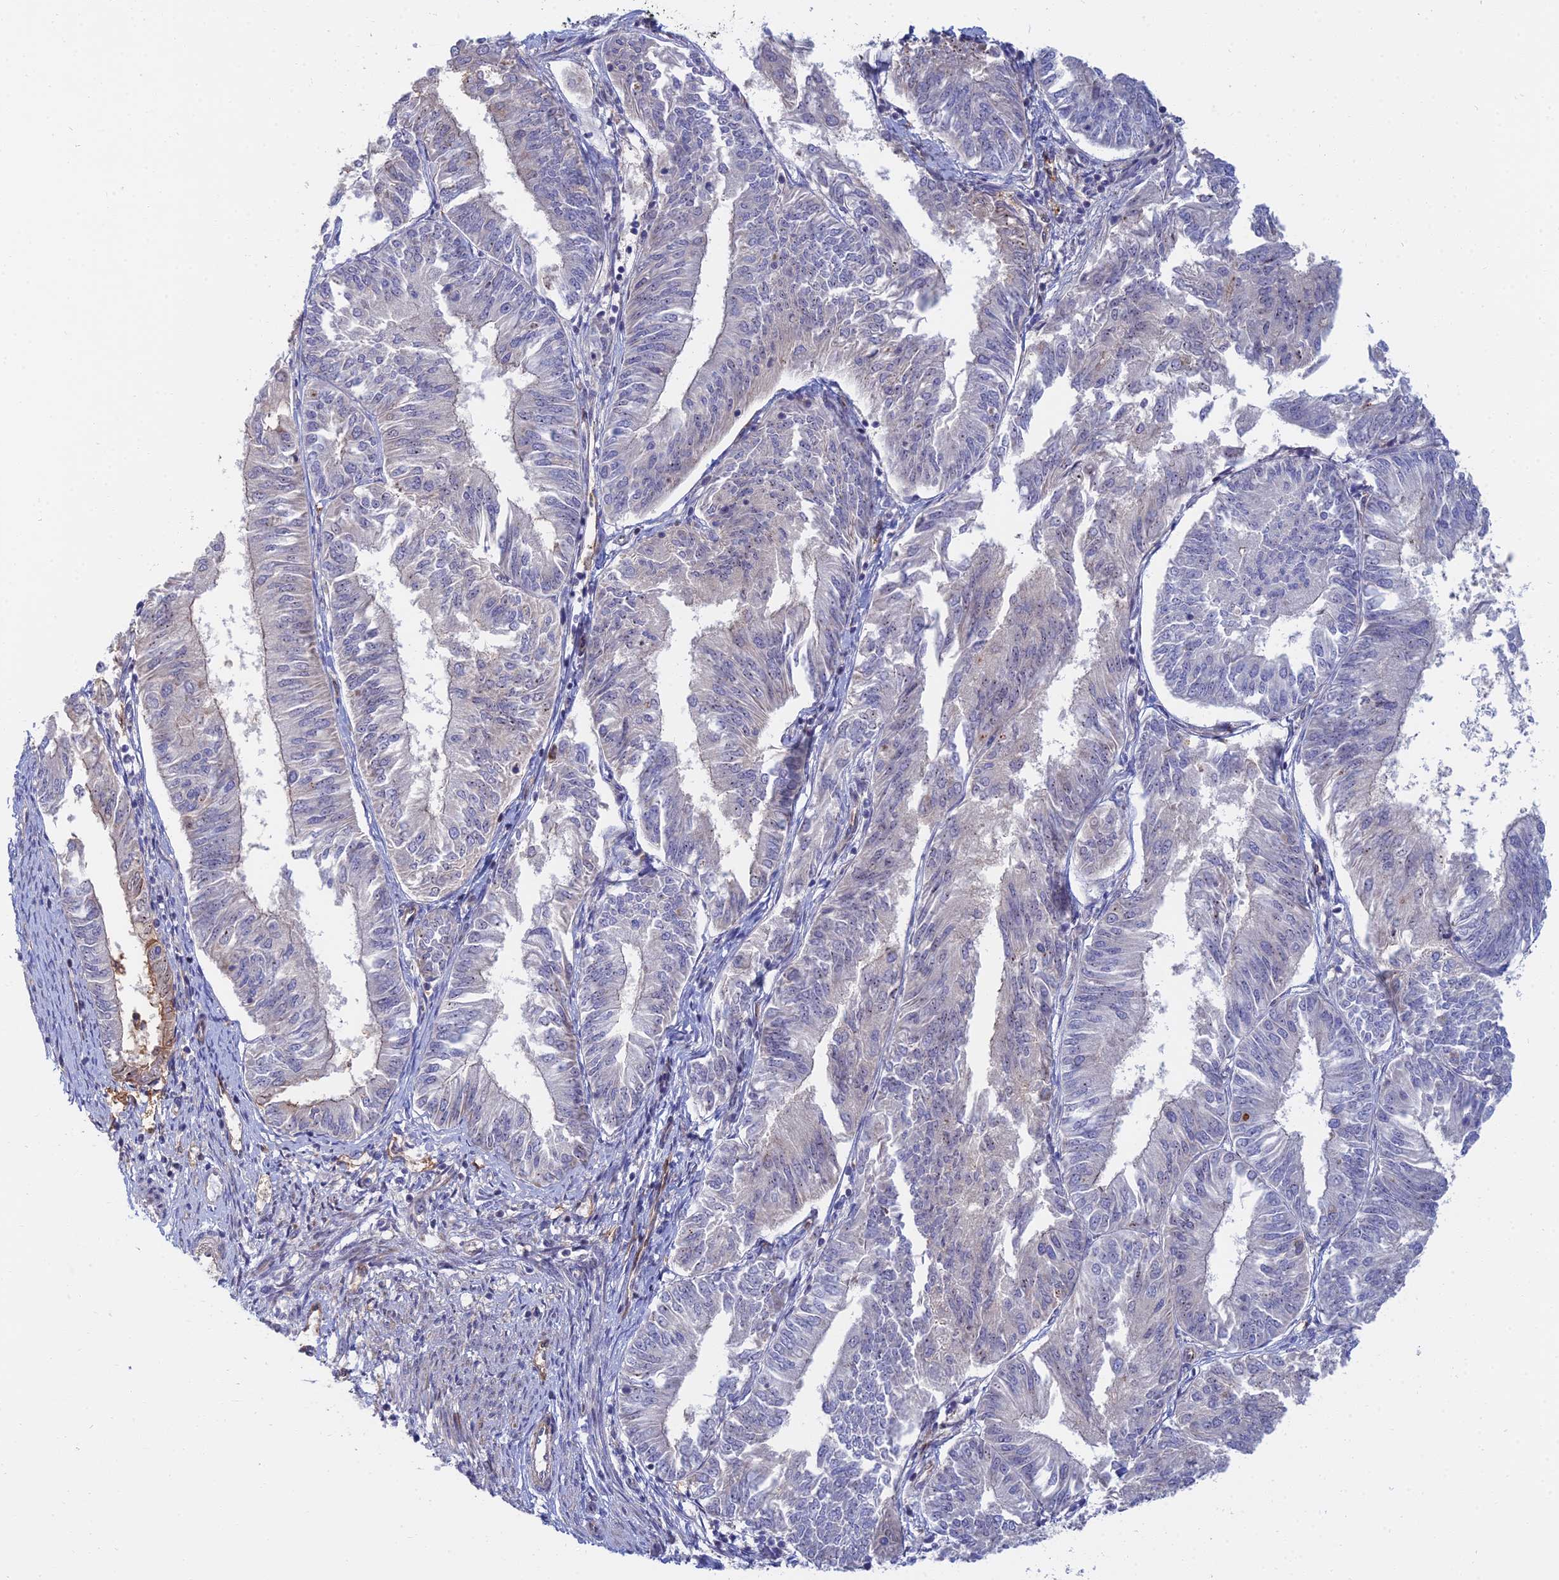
{"staining": {"intensity": "negative", "quantity": "none", "location": "none"}, "tissue": "endometrial cancer", "cell_type": "Tumor cells", "image_type": "cancer", "snomed": [{"axis": "morphology", "description": "Adenocarcinoma, NOS"}, {"axis": "topography", "description": "Endometrium"}], "caption": "Tumor cells show no significant protein staining in endometrial cancer (adenocarcinoma).", "gene": "TRIM43B", "patient": {"sex": "female", "age": 58}}